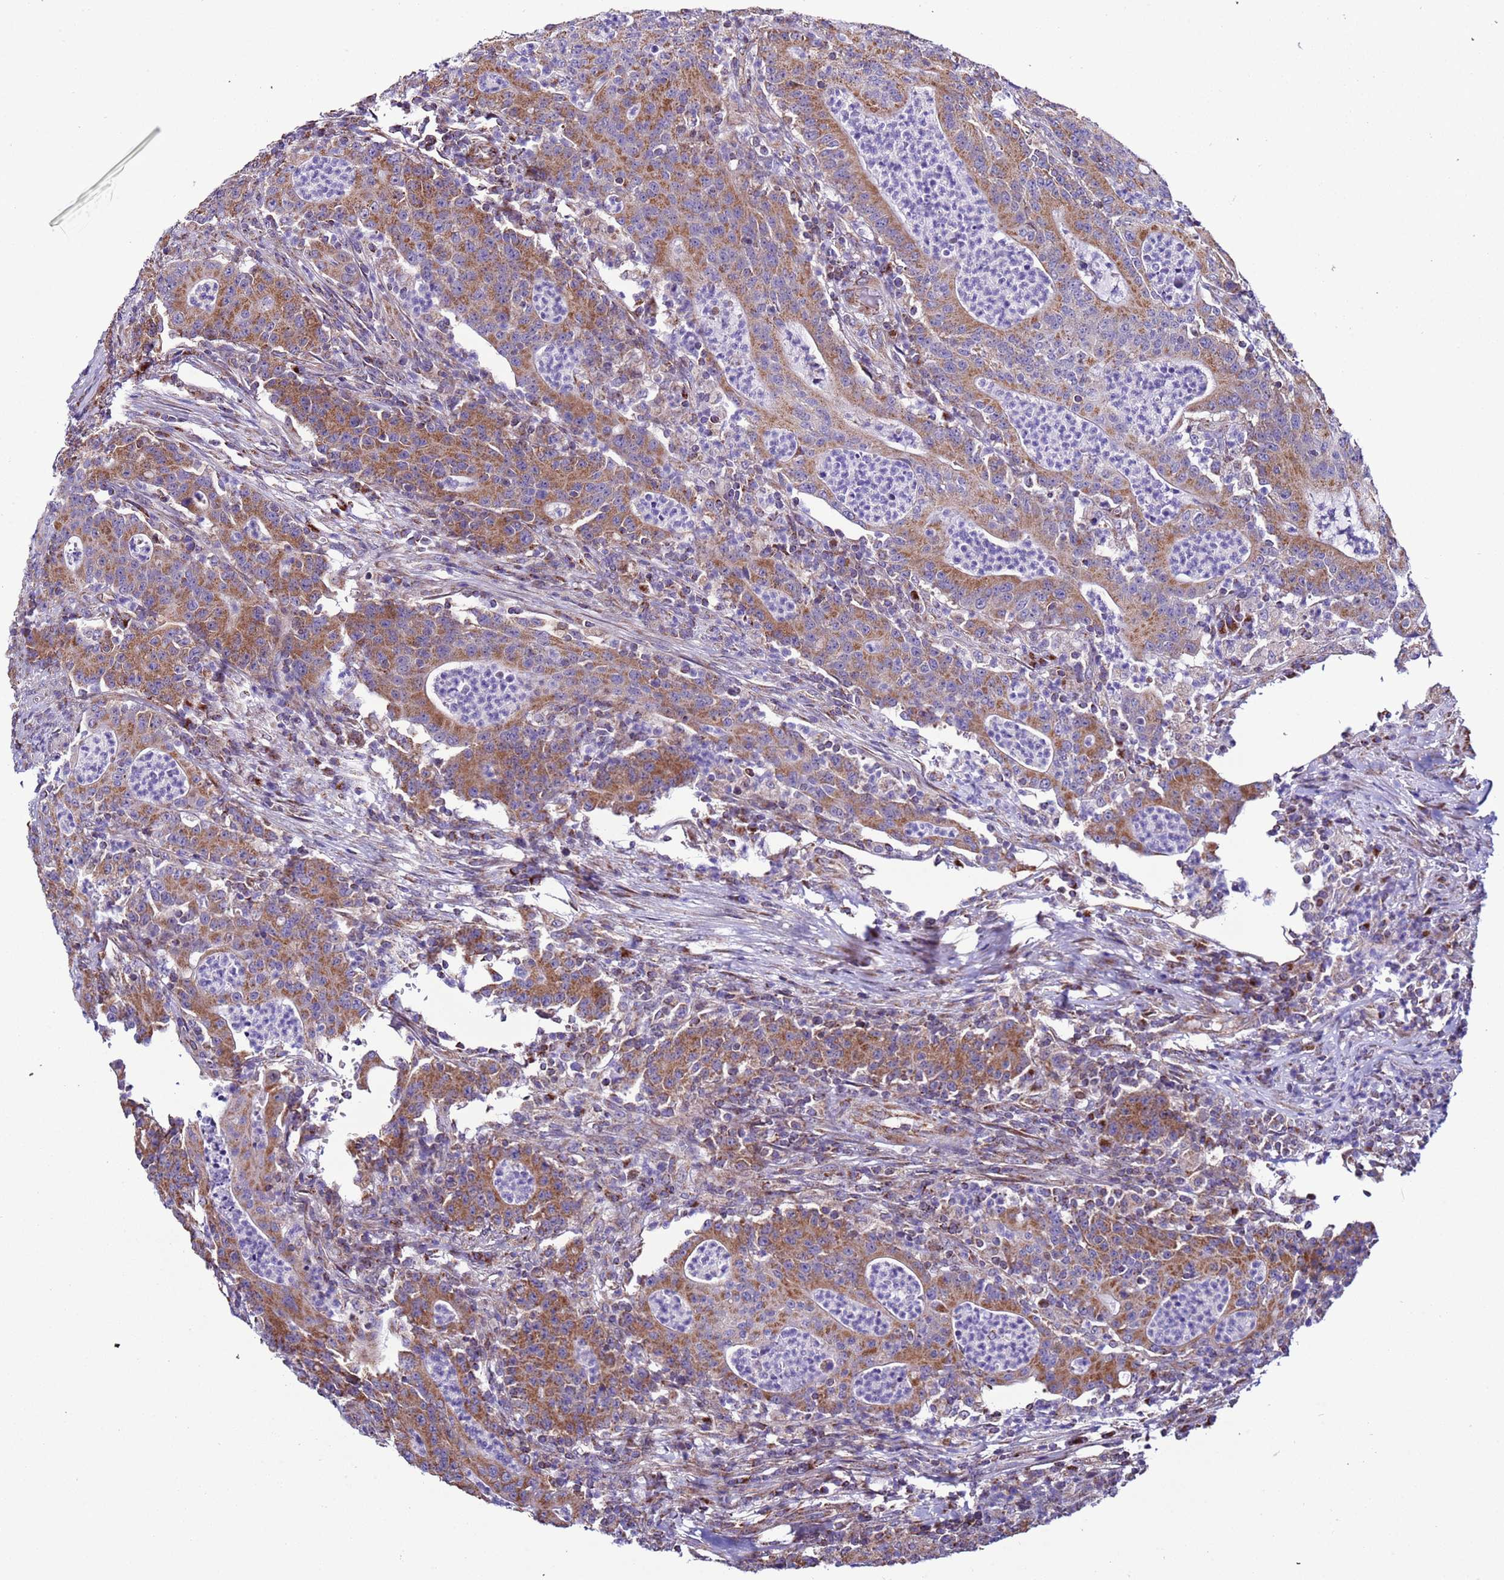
{"staining": {"intensity": "moderate", "quantity": ">75%", "location": "cytoplasmic/membranous"}, "tissue": "colorectal cancer", "cell_type": "Tumor cells", "image_type": "cancer", "snomed": [{"axis": "morphology", "description": "Adenocarcinoma, NOS"}, {"axis": "topography", "description": "Colon"}], "caption": "IHC (DAB (3,3'-diaminobenzidine)) staining of human colorectal cancer reveals moderate cytoplasmic/membranous protein staining in about >75% of tumor cells.", "gene": "AHI1", "patient": {"sex": "male", "age": 83}}